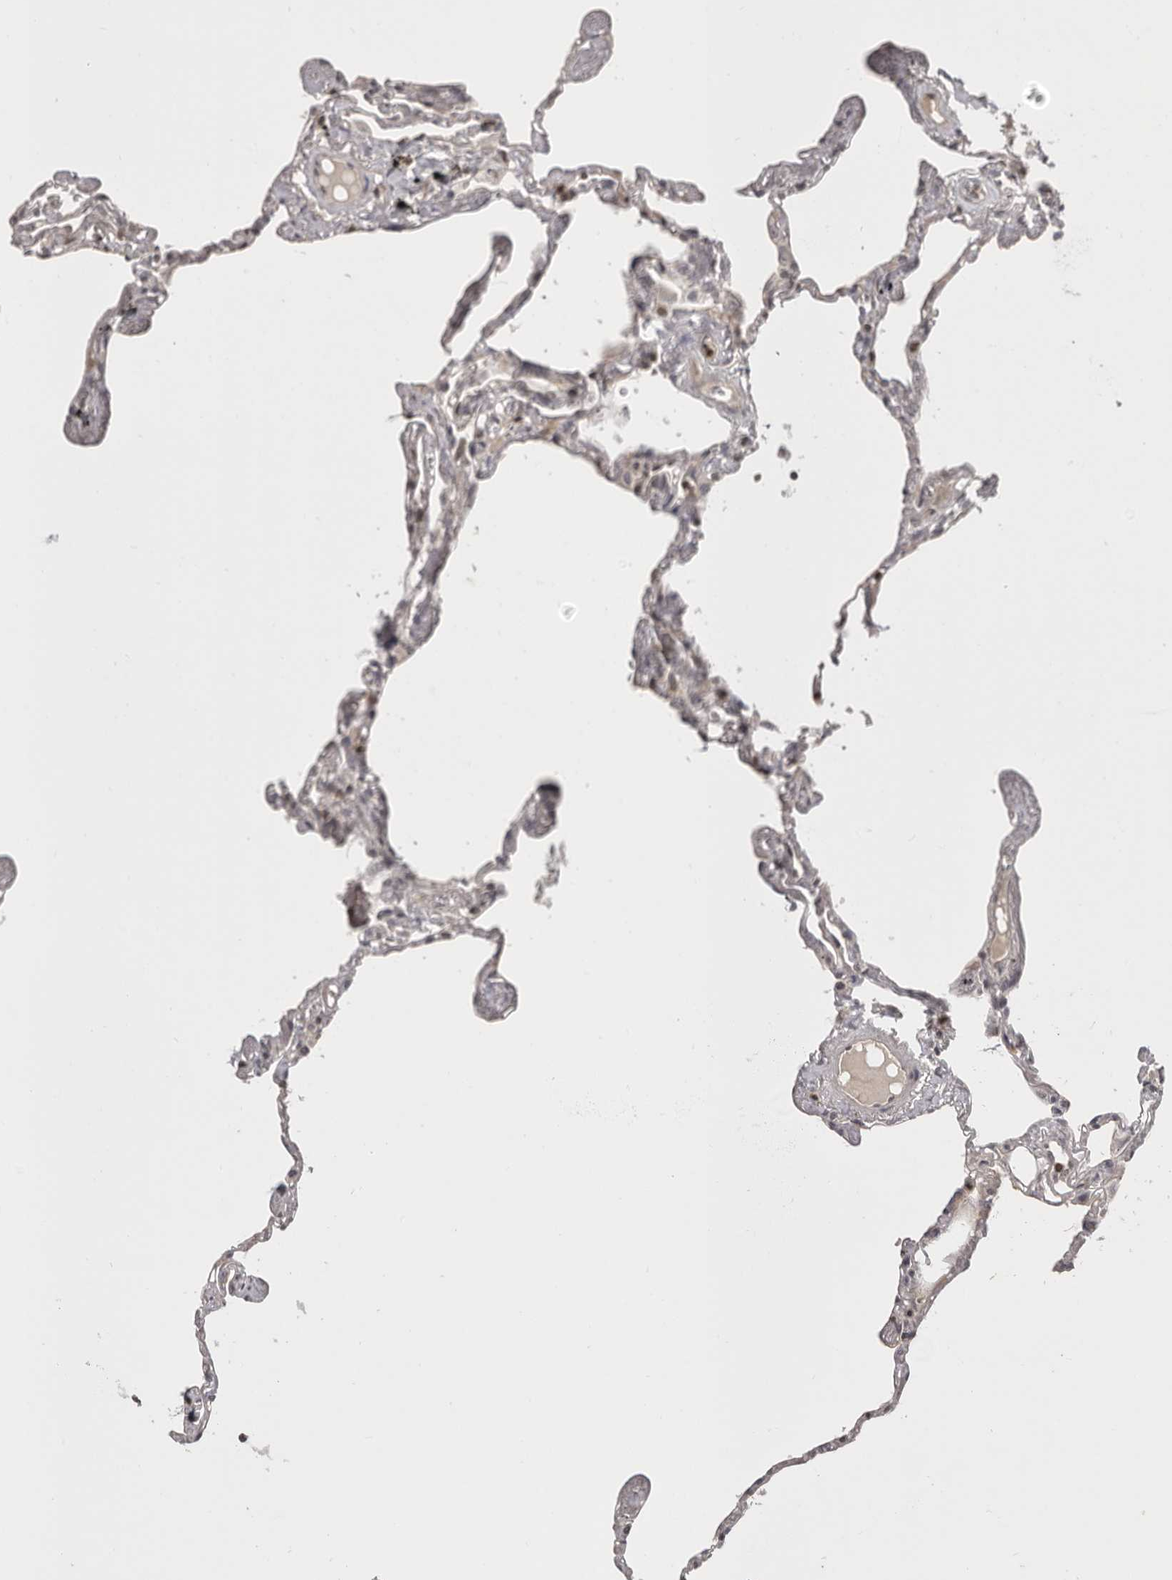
{"staining": {"intensity": "moderate", "quantity": "25%-75%", "location": "cytoplasmic/membranous,nuclear"}, "tissue": "lung", "cell_type": "Alveolar cells", "image_type": "normal", "snomed": [{"axis": "morphology", "description": "Normal tissue, NOS"}, {"axis": "topography", "description": "Lung"}], "caption": "Immunohistochemistry (IHC) (DAB (3,3'-diaminobenzidine)) staining of benign human lung displays moderate cytoplasmic/membranous,nuclear protein staining in approximately 25%-75% of alveolar cells. The staining is performed using DAB (3,3'-diaminobenzidine) brown chromogen to label protein expression. The nuclei are counter-stained blue using hematoxylin.", "gene": "AZIN1", "patient": {"sex": "female", "age": 67}}